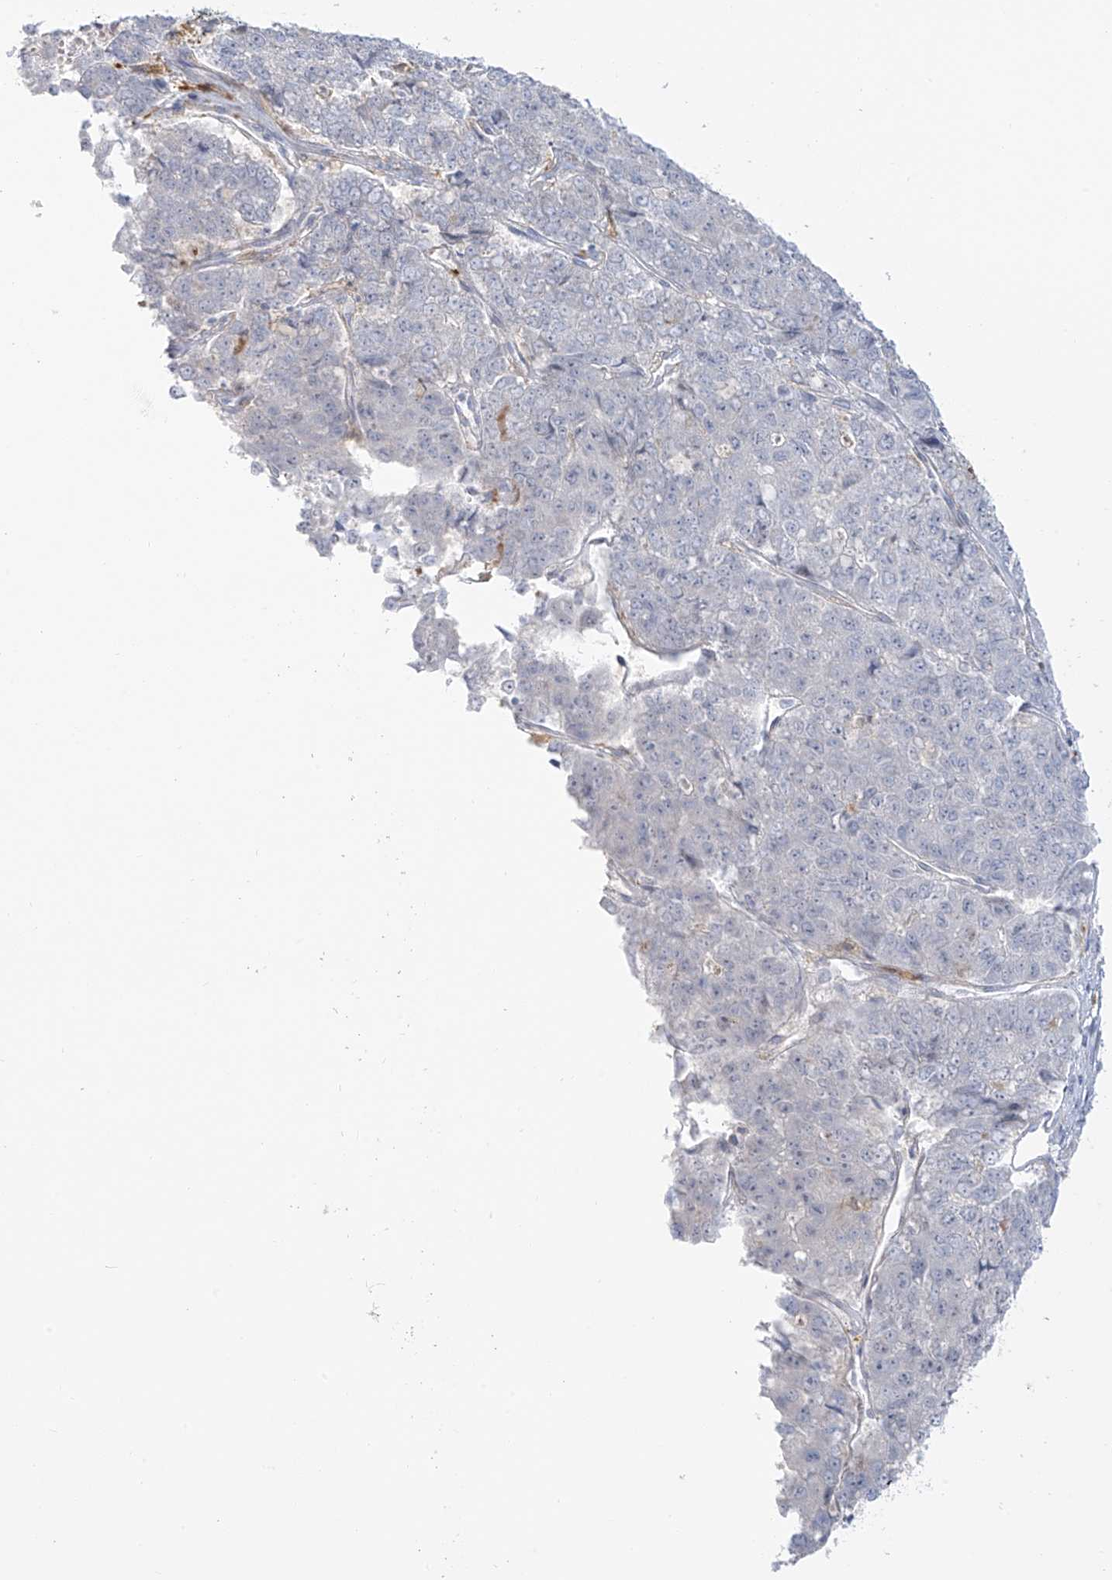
{"staining": {"intensity": "negative", "quantity": "none", "location": "none"}, "tissue": "pancreatic cancer", "cell_type": "Tumor cells", "image_type": "cancer", "snomed": [{"axis": "morphology", "description": "Adenocarcinoma, NOS"}, {"axis": "topography", "description": "Pancreas"}], "caption": "The immunohistochemistry (IHC) photomicrograph has no significant expression in tumor cells of pancreatic cancer (adenocarcinoma) tissue.", "gene": "UPK1B", "patient": {"sex": "male", "age": 50}}